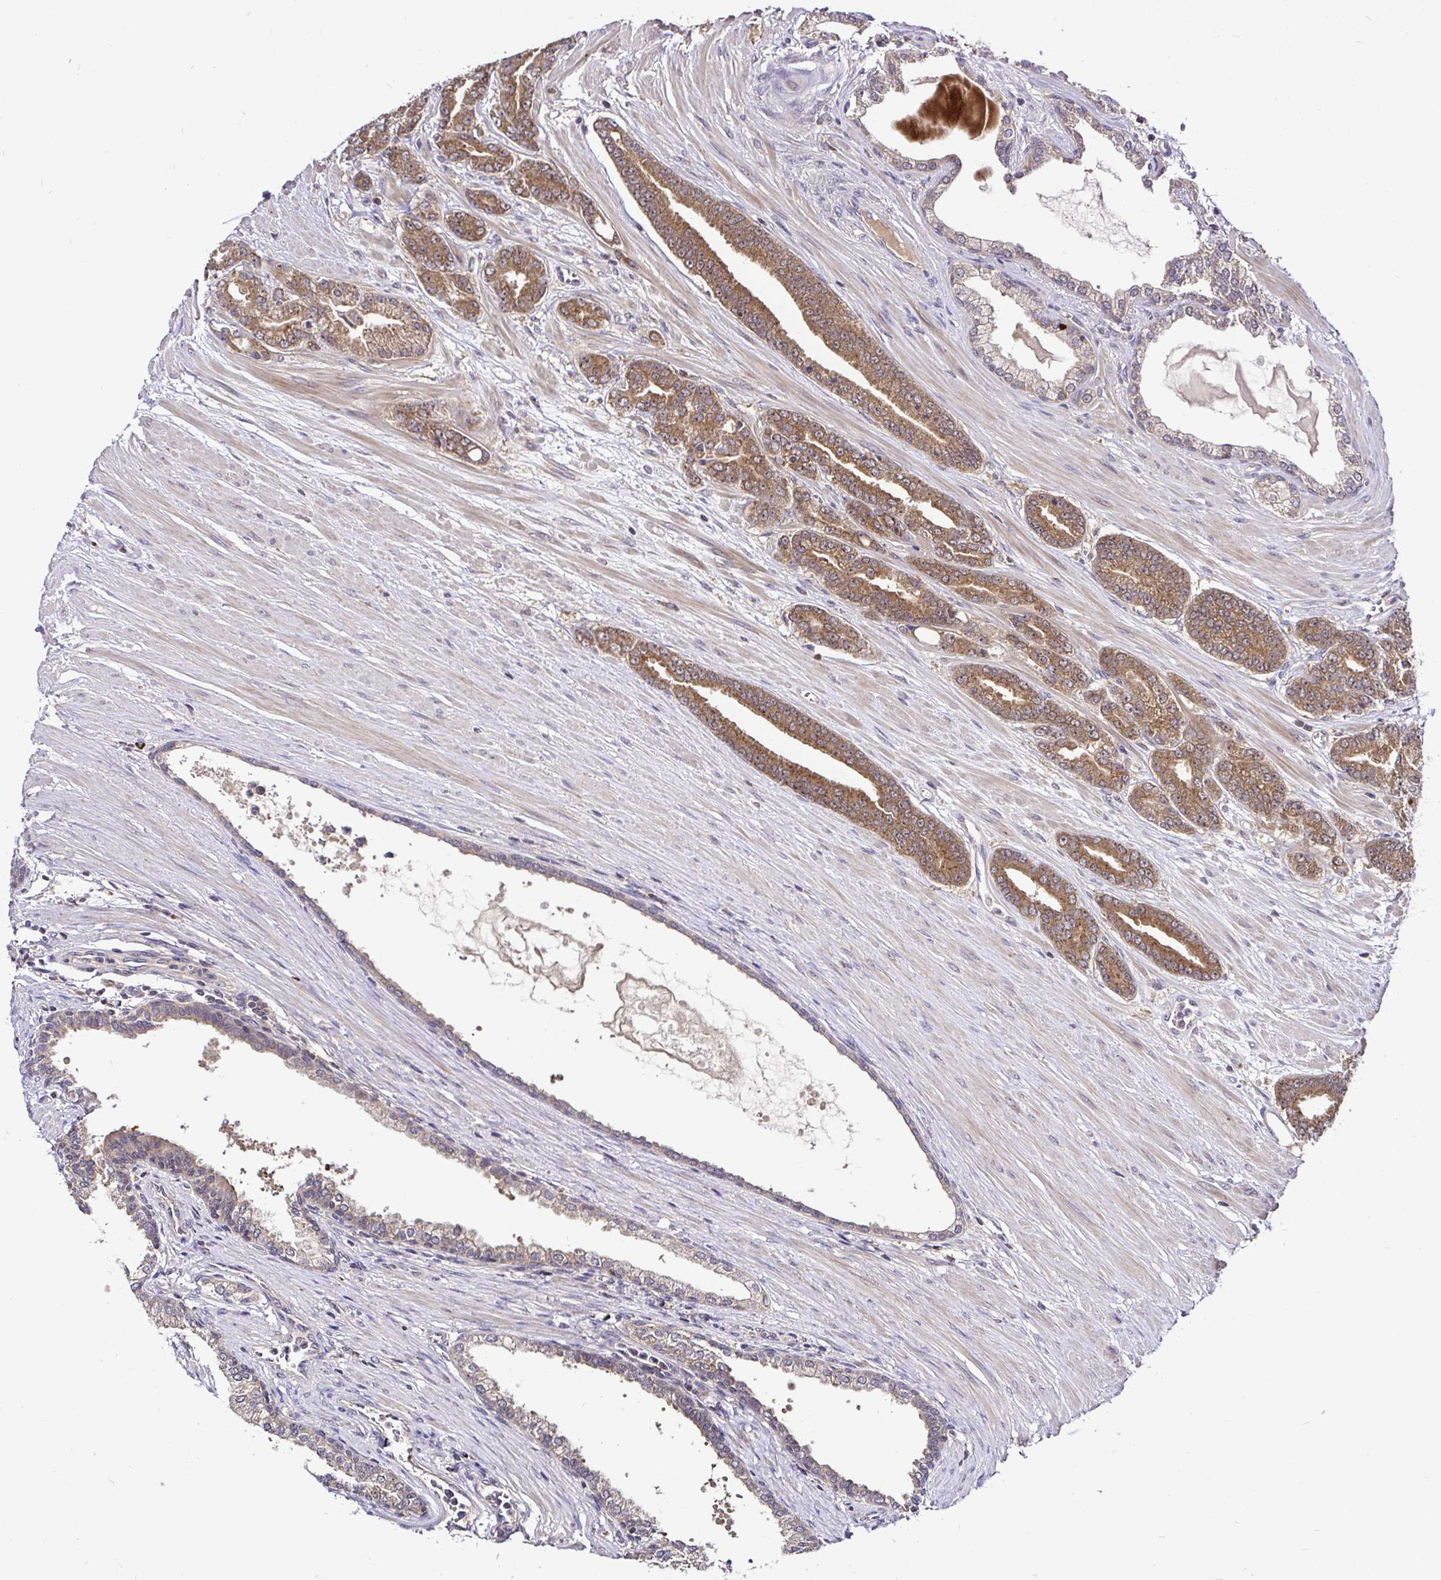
{"staining": {"intensity": "moderate", "quantity": ">75%", "location": "cytoplasmic/membranous"}, "tissue": "prostate cancer", "cell_type": "Tumor cells", "image_type": "cancer", "snomed": [{"axis": "morphology", "description": "Adenocarcinoma, High grade"}, {"axis": "topography", "description": "Prostate"}], "caption": "Adenocarcinoma (high-grade) (prostate) was stained to show a protein in brown. There is medium levels of moderate cytoplasmic/membranous expression in about >75% of tumor cells.", "gene": "UBE2M", "patient": {"sex": "male", "age": 60}}